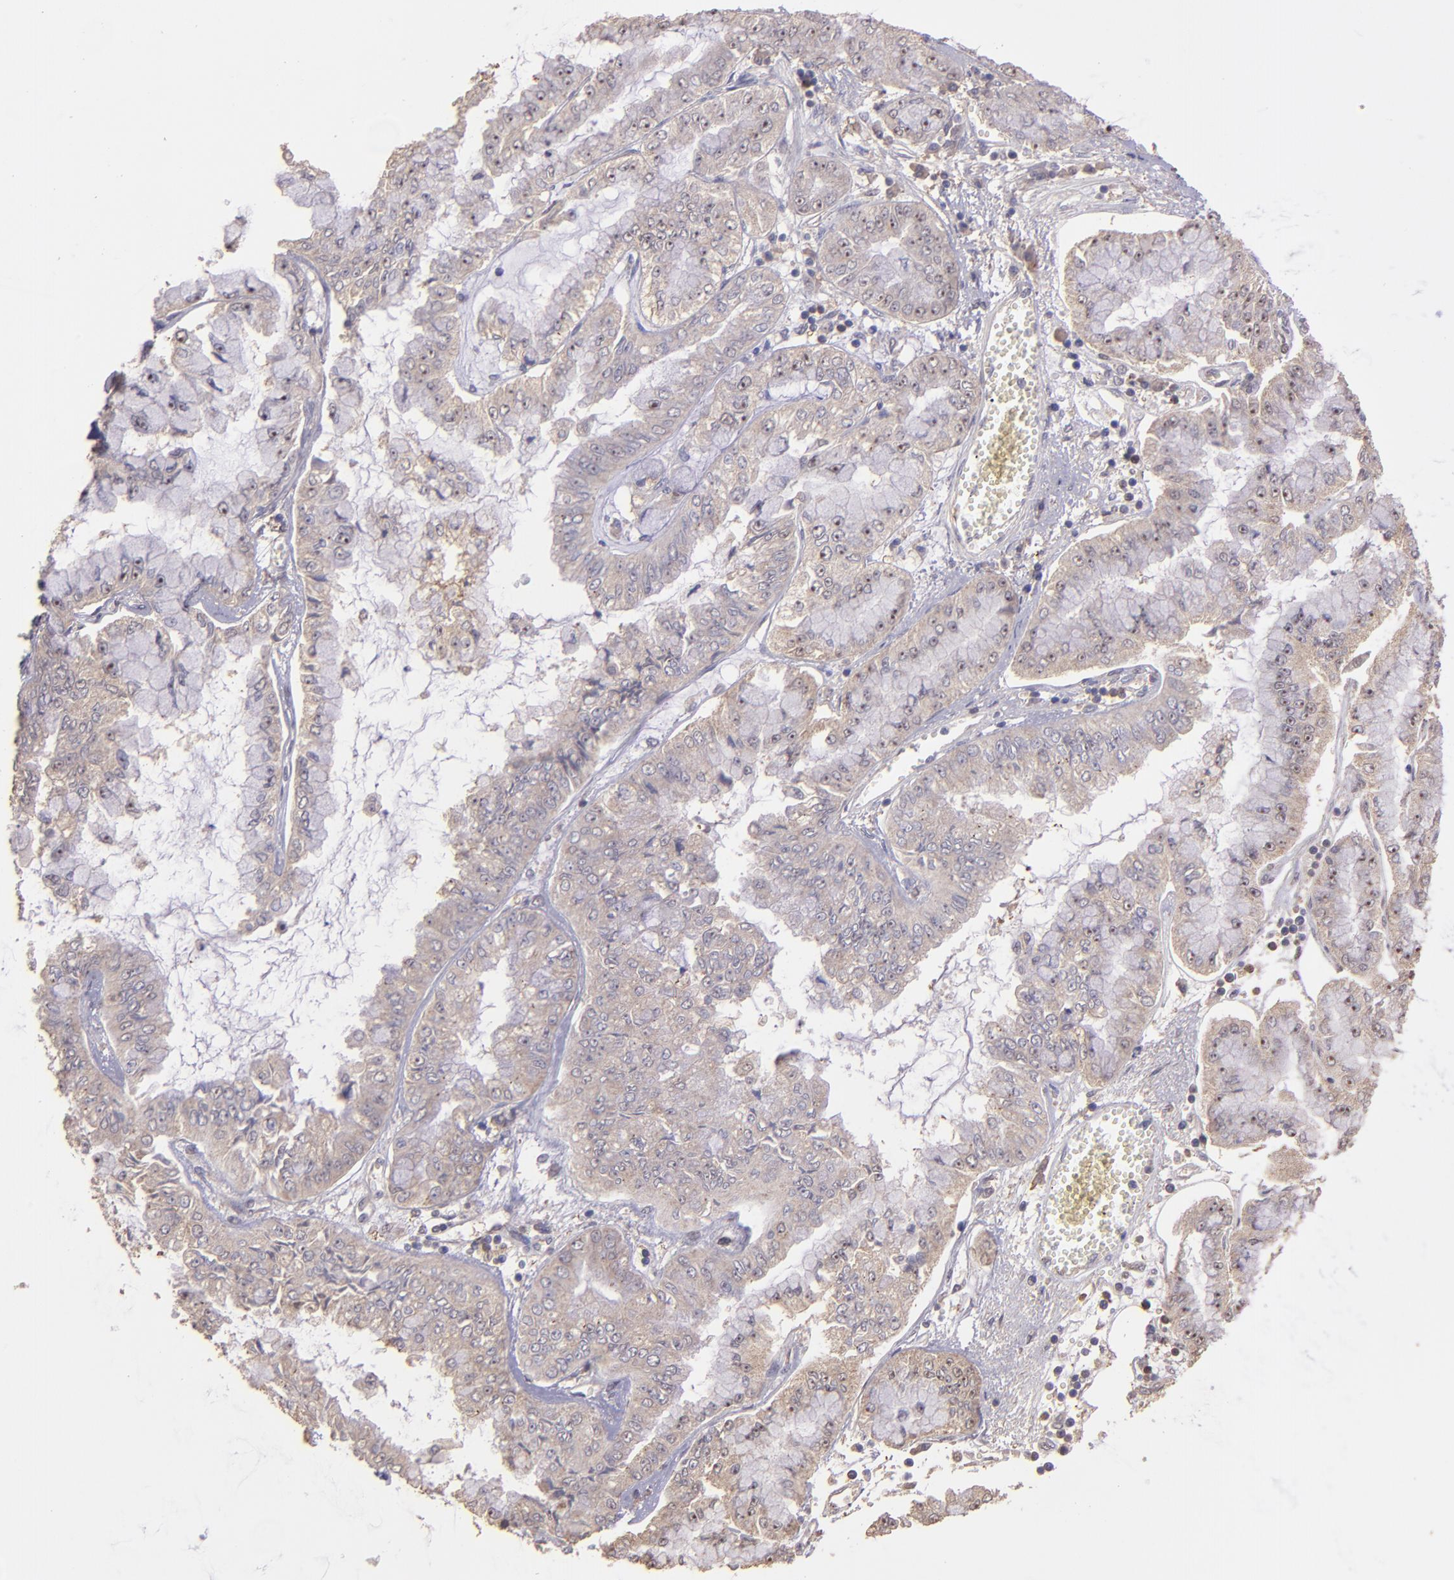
{"staining": {"intensity": "weak", "quantity": ">75%", "location": "cytoplasmic/membranous"}, "tissue": "liver cancer", "cell_type": "Tumor cells", "image_type": "cancer", "snomed": [{"axis": "morphology", "description": "Cholangiocarcinoma"}, {"axis": "topography", "description": "Liver"}], "caption": "Liver cancer stained for a protein (brown) demonstrates weak cytoplasmic/membranous positive expression in approximately >75% of tumor cells.", "gene": "PAPPA", "patient": {"sex": "female", "age": 79}}